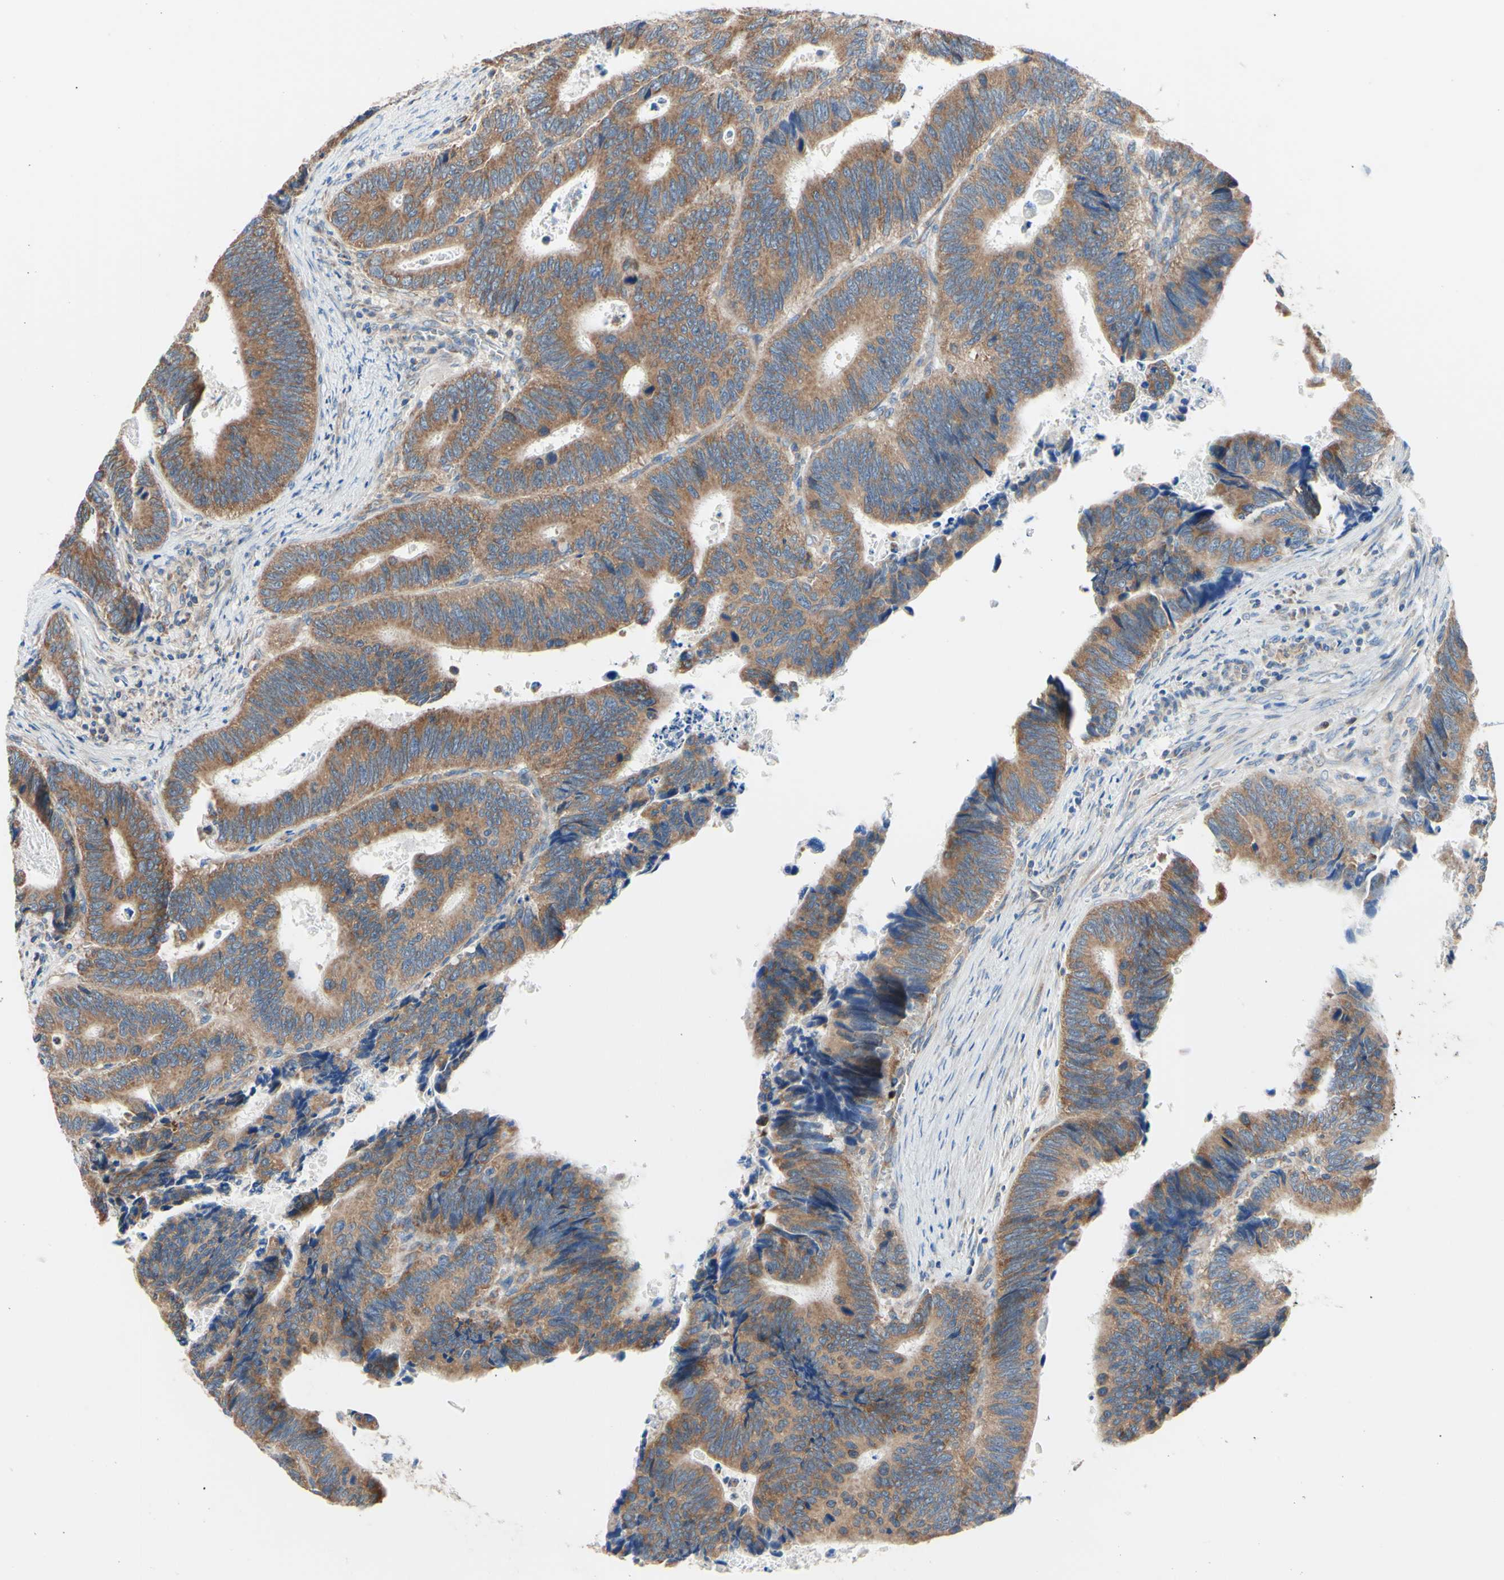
{"staining": {"intensity": "moderate", "quantity": ">75%", "location": "cytoplasmic/membranous"}, "tissue": "colorectal cancer", "cell_type": "Tumor cells", "image_type": "cancer", "snomed": [{"axis": "morphology", "description": "Inflammation, NOS"}, {"axis": "morphology", "description": "Adenocarcinoma, NOS"}, {"axis": "topography", "description": "Colon"}], "caption": "Colorectal cancer stained with DAB (3,3'-diaminobenzidine) immunohistochemistry exhibits medium levels of moderate cytoplasmic/membranous staining in approximately >75% of tumor cells.", "gene": "FMR1", "patient": {"sex": "male", "age": 72}}